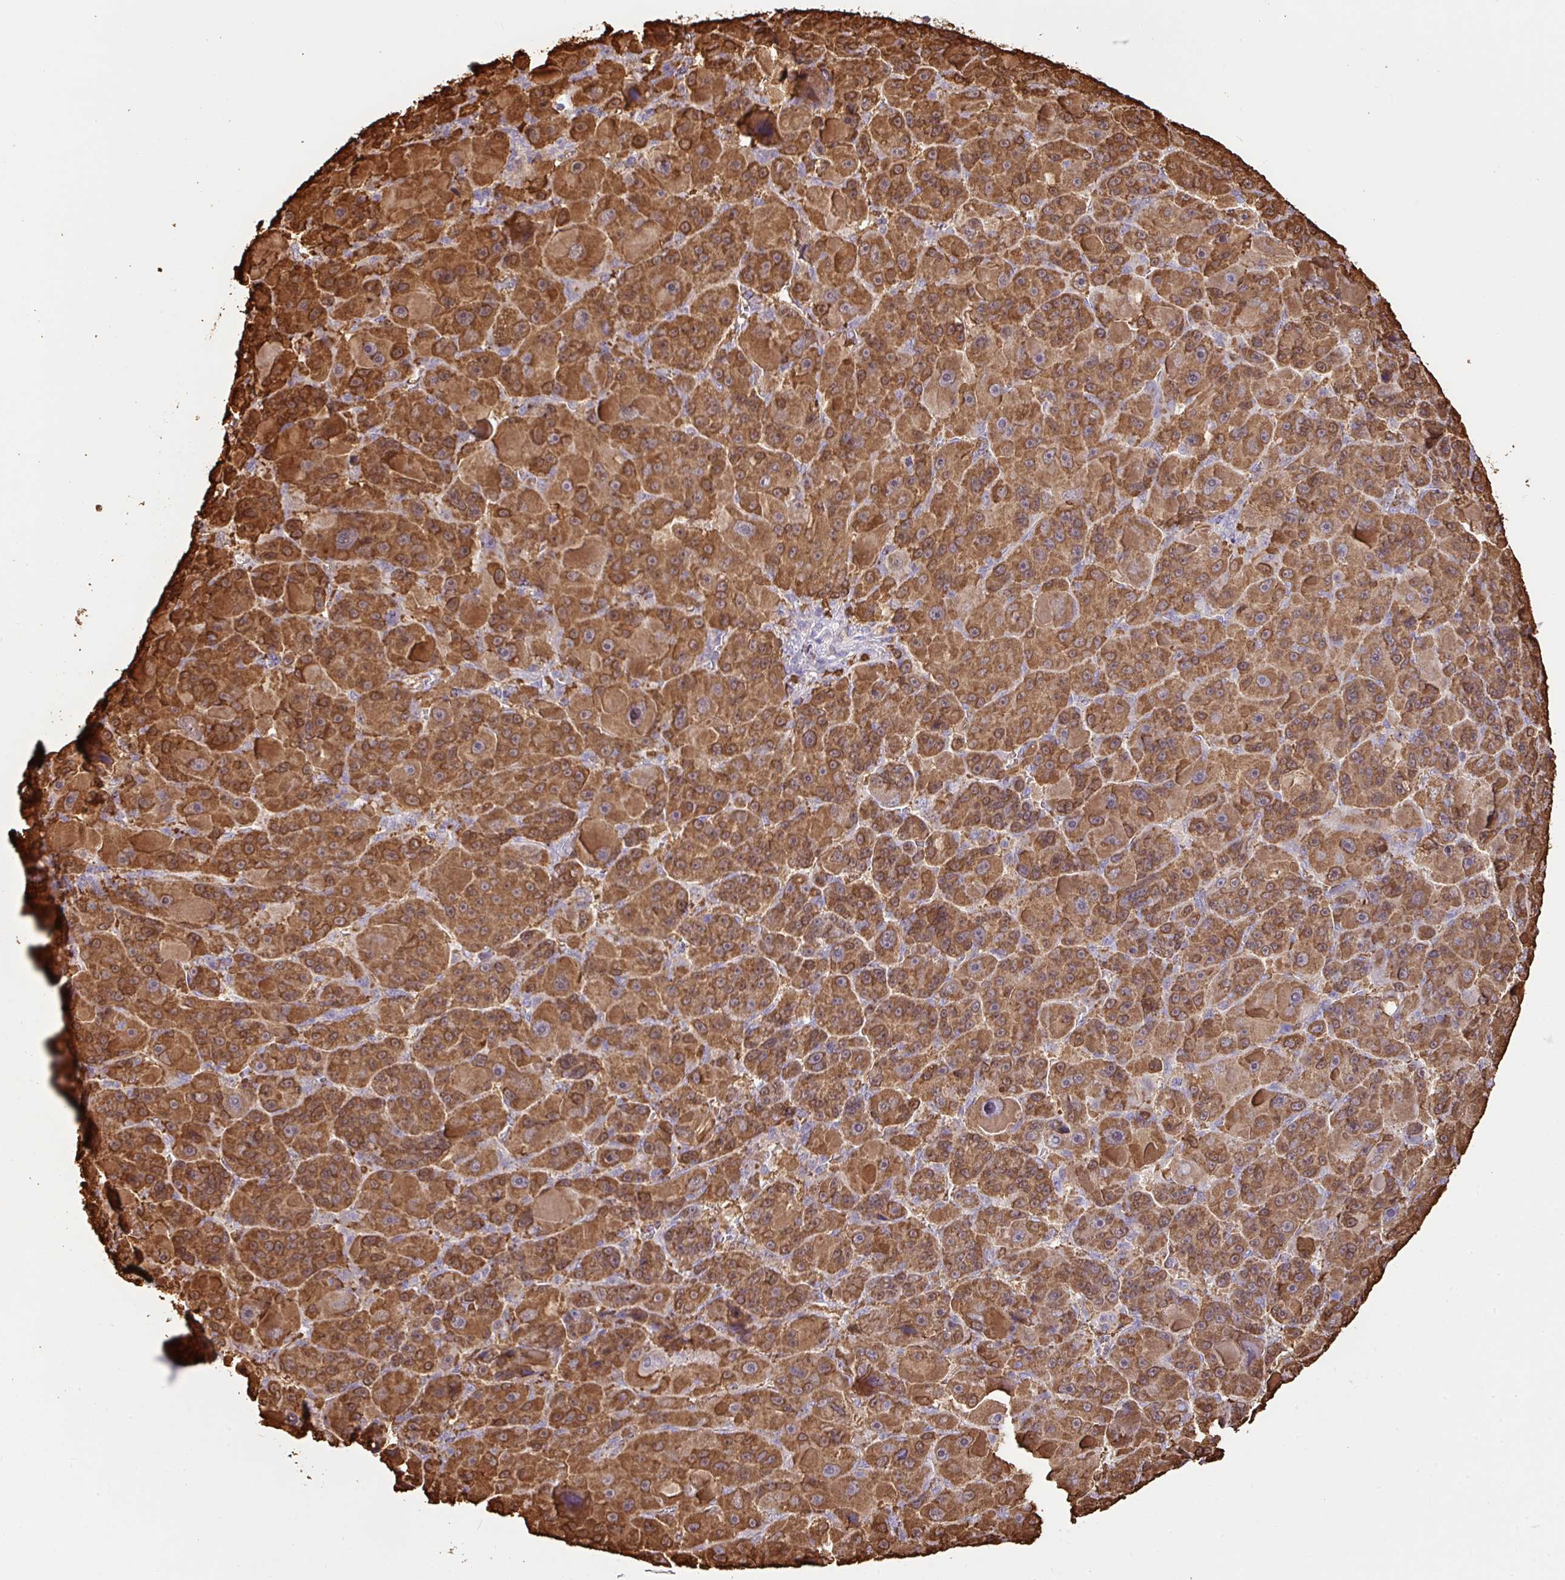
{"staining": {"intensity": "strong", "quantity": ">75%", "location": "cytoplasmic/membranous"}, "tissue": "liver cancer", "cell_type": "Tumor cells", "image_type": "cancer", "snomed": [{"axis": "morphology", "description": "Carcinoma, Hepatocellular, NOS"}, {"axis": "topography", "description": "Liver"}], "caption": "Tumor cells demonstrate high levels of strong cytoplasmic/membranous staining in approximately >75% of cells in liver cancer.", "gene": "GCNT7", "patient": {"sex": "male", "age": 76}}